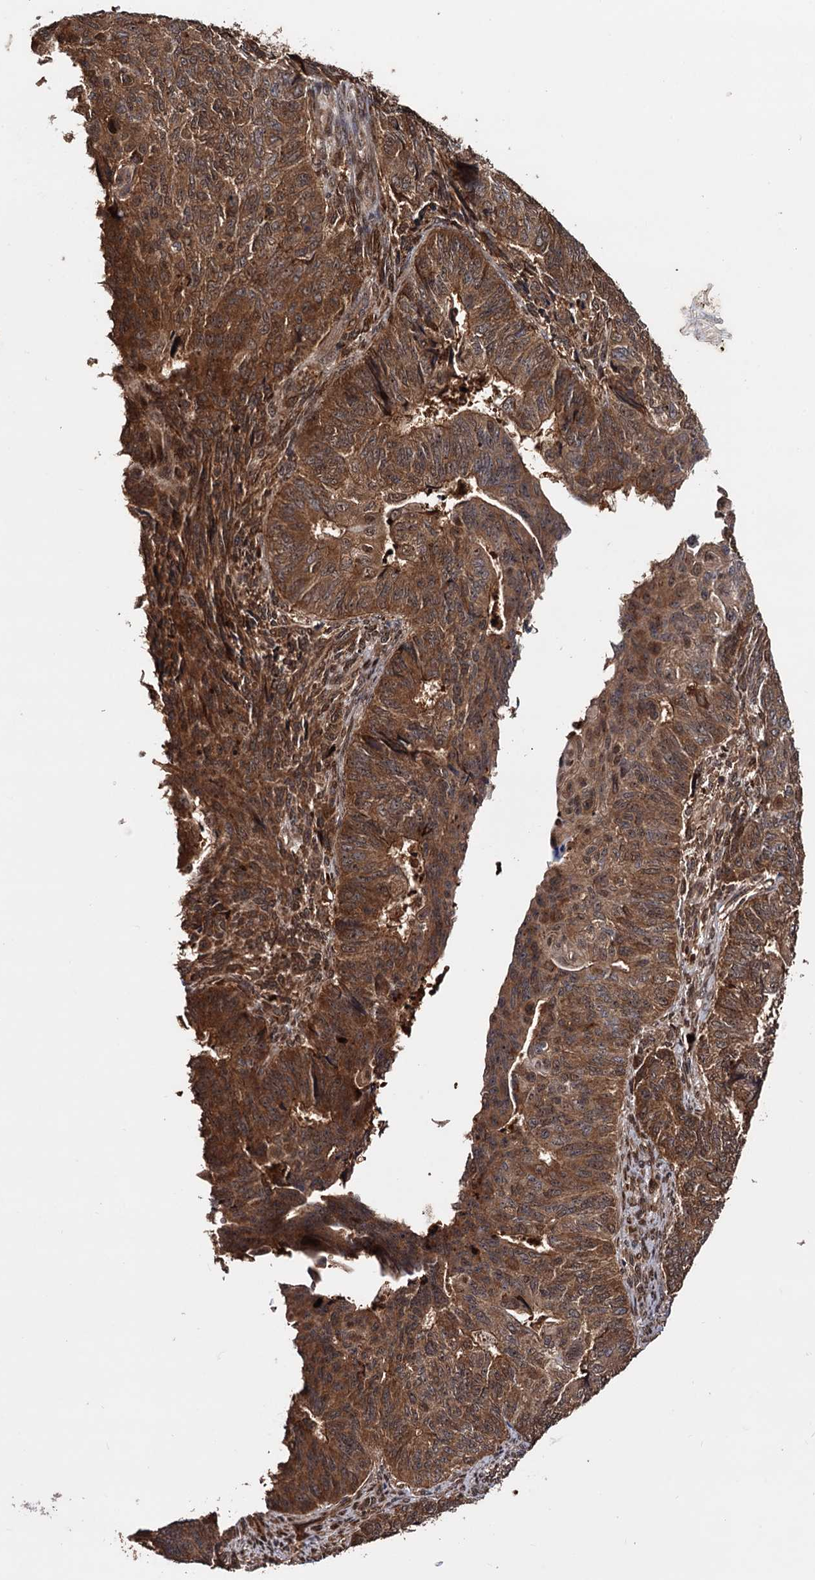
{"staining": {"intensity": "moderate", "quantity": ">75%", "location": "cytoplasmic/membranous,nuclear"}, "tissue": "endometrial cancer", "cell_type": "Tumor cells", "image_type": "cancer", "snomed": [{"axis": "morphology", "description": "Adenocarcinoma, NOS"}, {"axis": "topography", "description": "Endometrium"}], "caption": "Tumor cells reveal medium levels of moderate cytoplasmic/membranous and nuclear expression in about >75% of cells in human endometrial cancer.", "gene": "PIGB", "patient": {"sex": "female", "age": 32}}